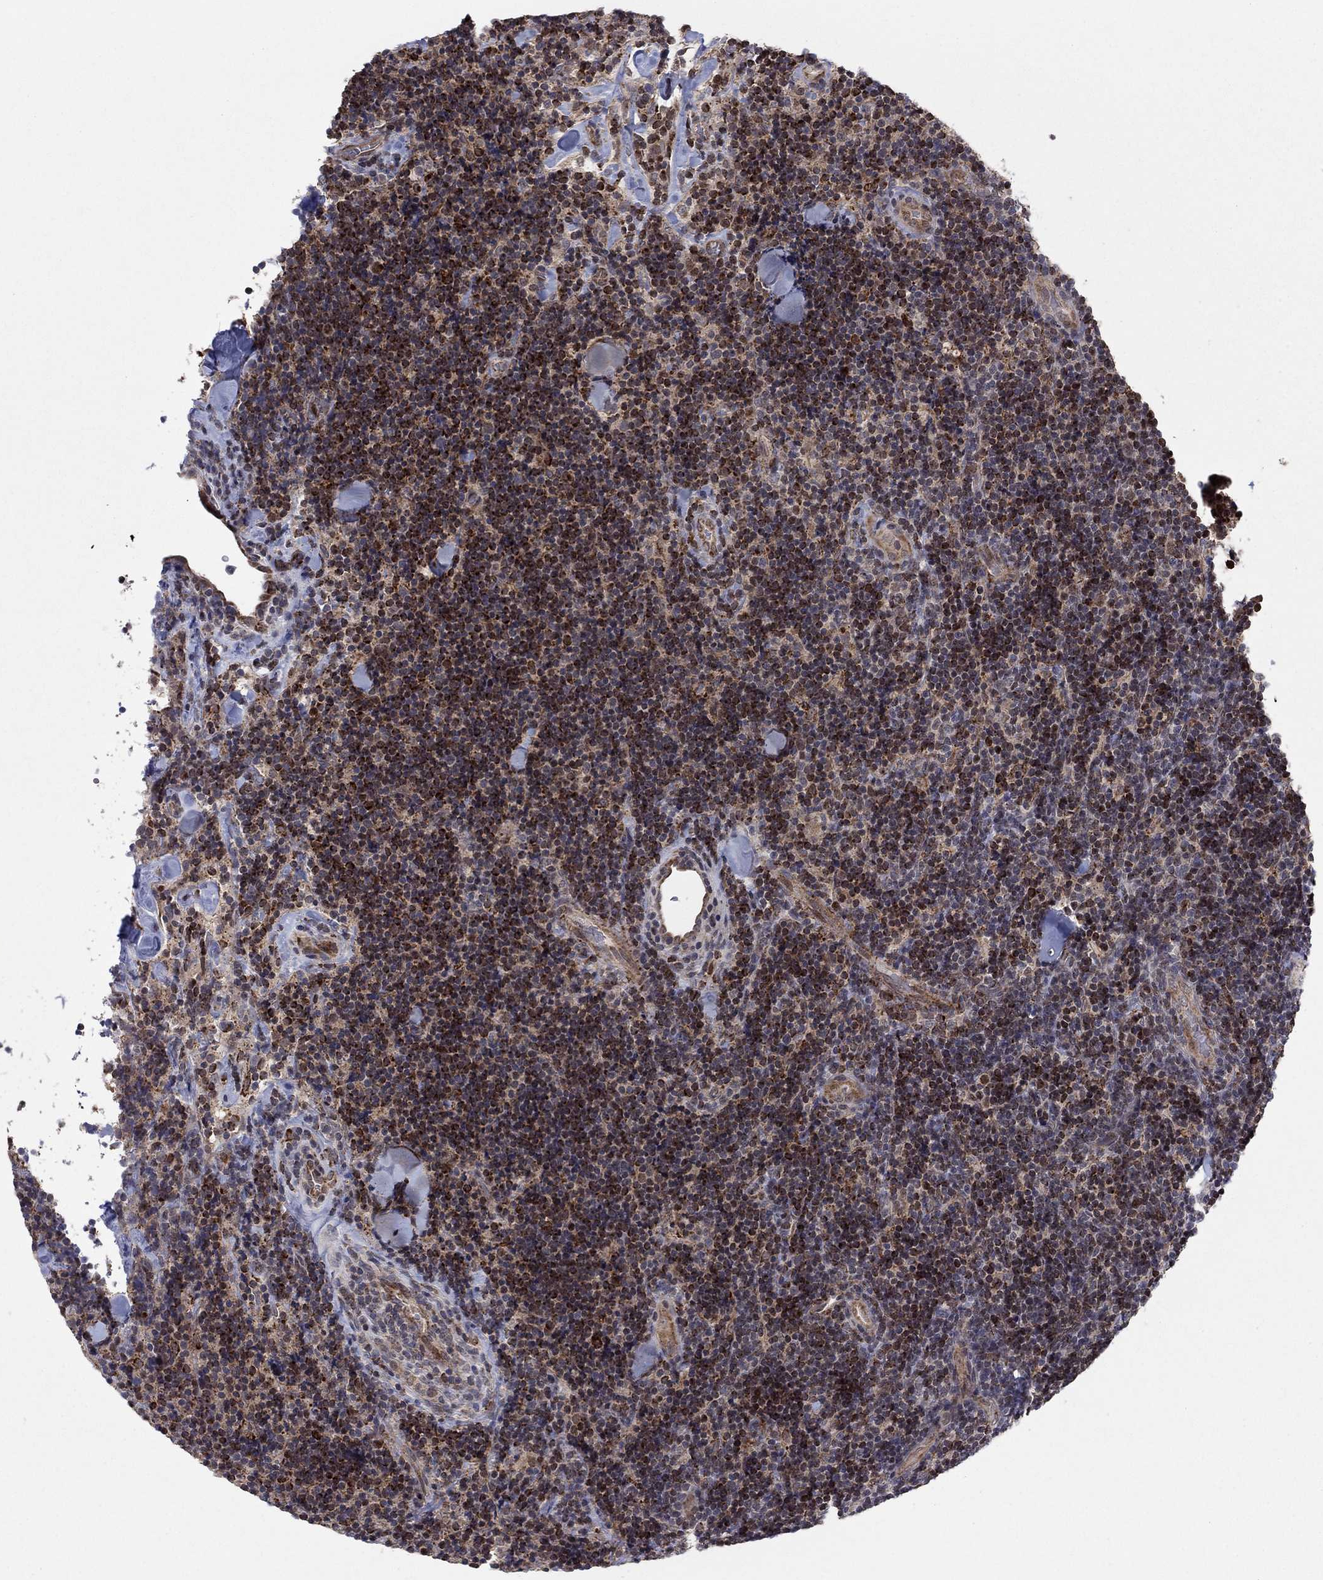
{"staining": {"intensity": "moderate", "quantity": ">75%", "location": "cytoplasmic/membranous"}, "tissue": "lymphoma", "cell_type": "Tumor cells", "image_type": "cancer", "snomed": [{"axis": "morphology", "description": "Malignant lymphoma, non-Hodgkin's type, Low grade"}, {"axis": "topography", "description": "Lymph node"}], "caption": "IHC (DAB (3,3'-diaminobenzidine)) staining of lymphoma shows moderate cytoplasmic/membranous protein positivity in about >75% of tumor cells.", "gene": "ZNF395", "patient": {"sex": "female", "age": 56}}